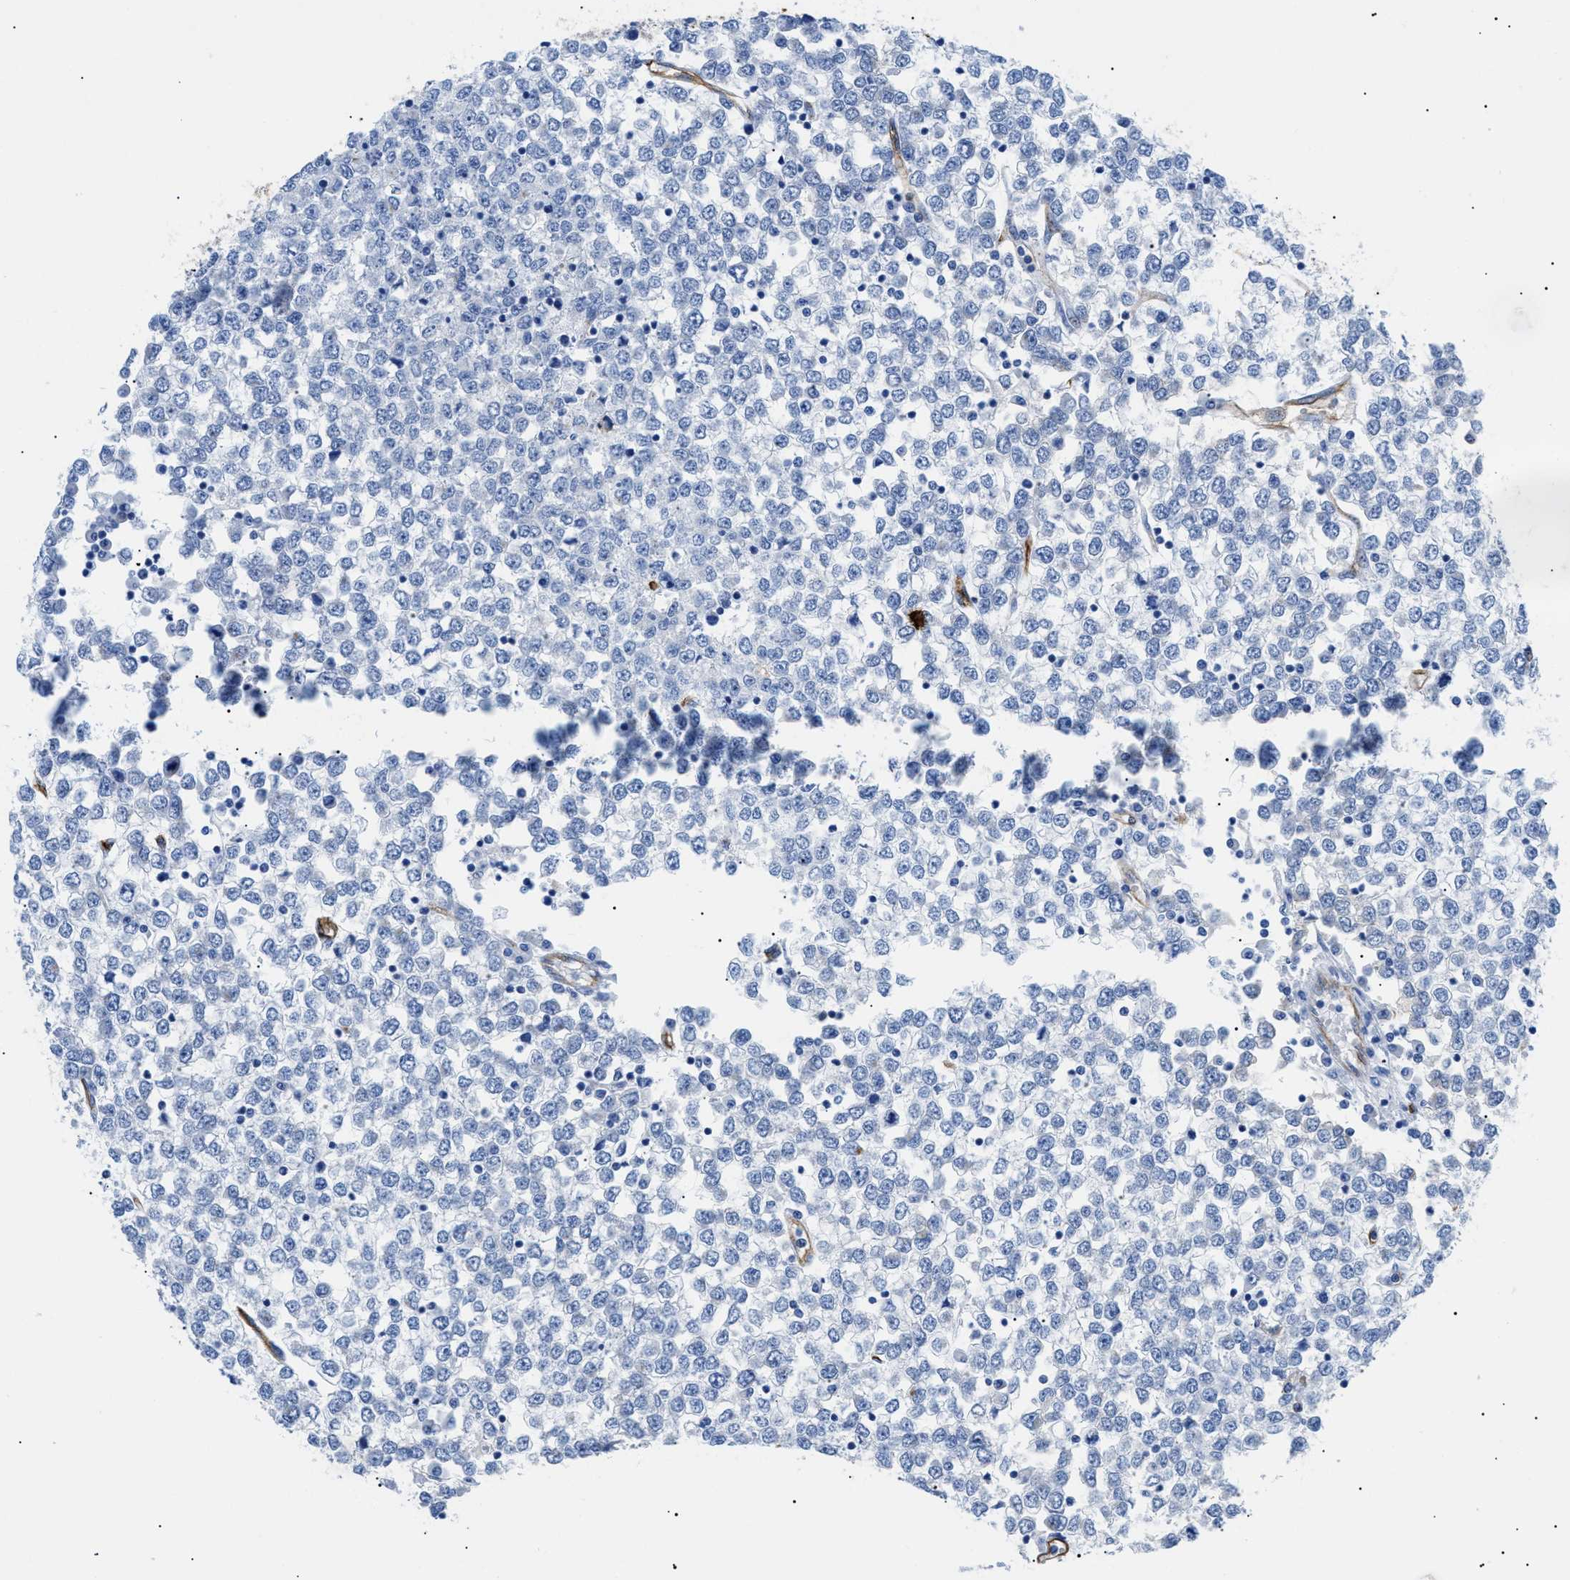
{"staining": {"intensity": "negative", "quantity": "none", "location": "none"}, "tissue": "testis cancer", "cell_type": "Tumor cells", "image_type": "cancer", "snomed": [{"axis": "morphology", "description": "Seminoma, NOS"}, {"axis": "topography", "description": "Testis"}], "caption": "Photomicrograph shows no significant protein expression in tumor cells of seminoma (testis).", "gene": "PODXL", "patient": {"sex": "male", "age": 65}}